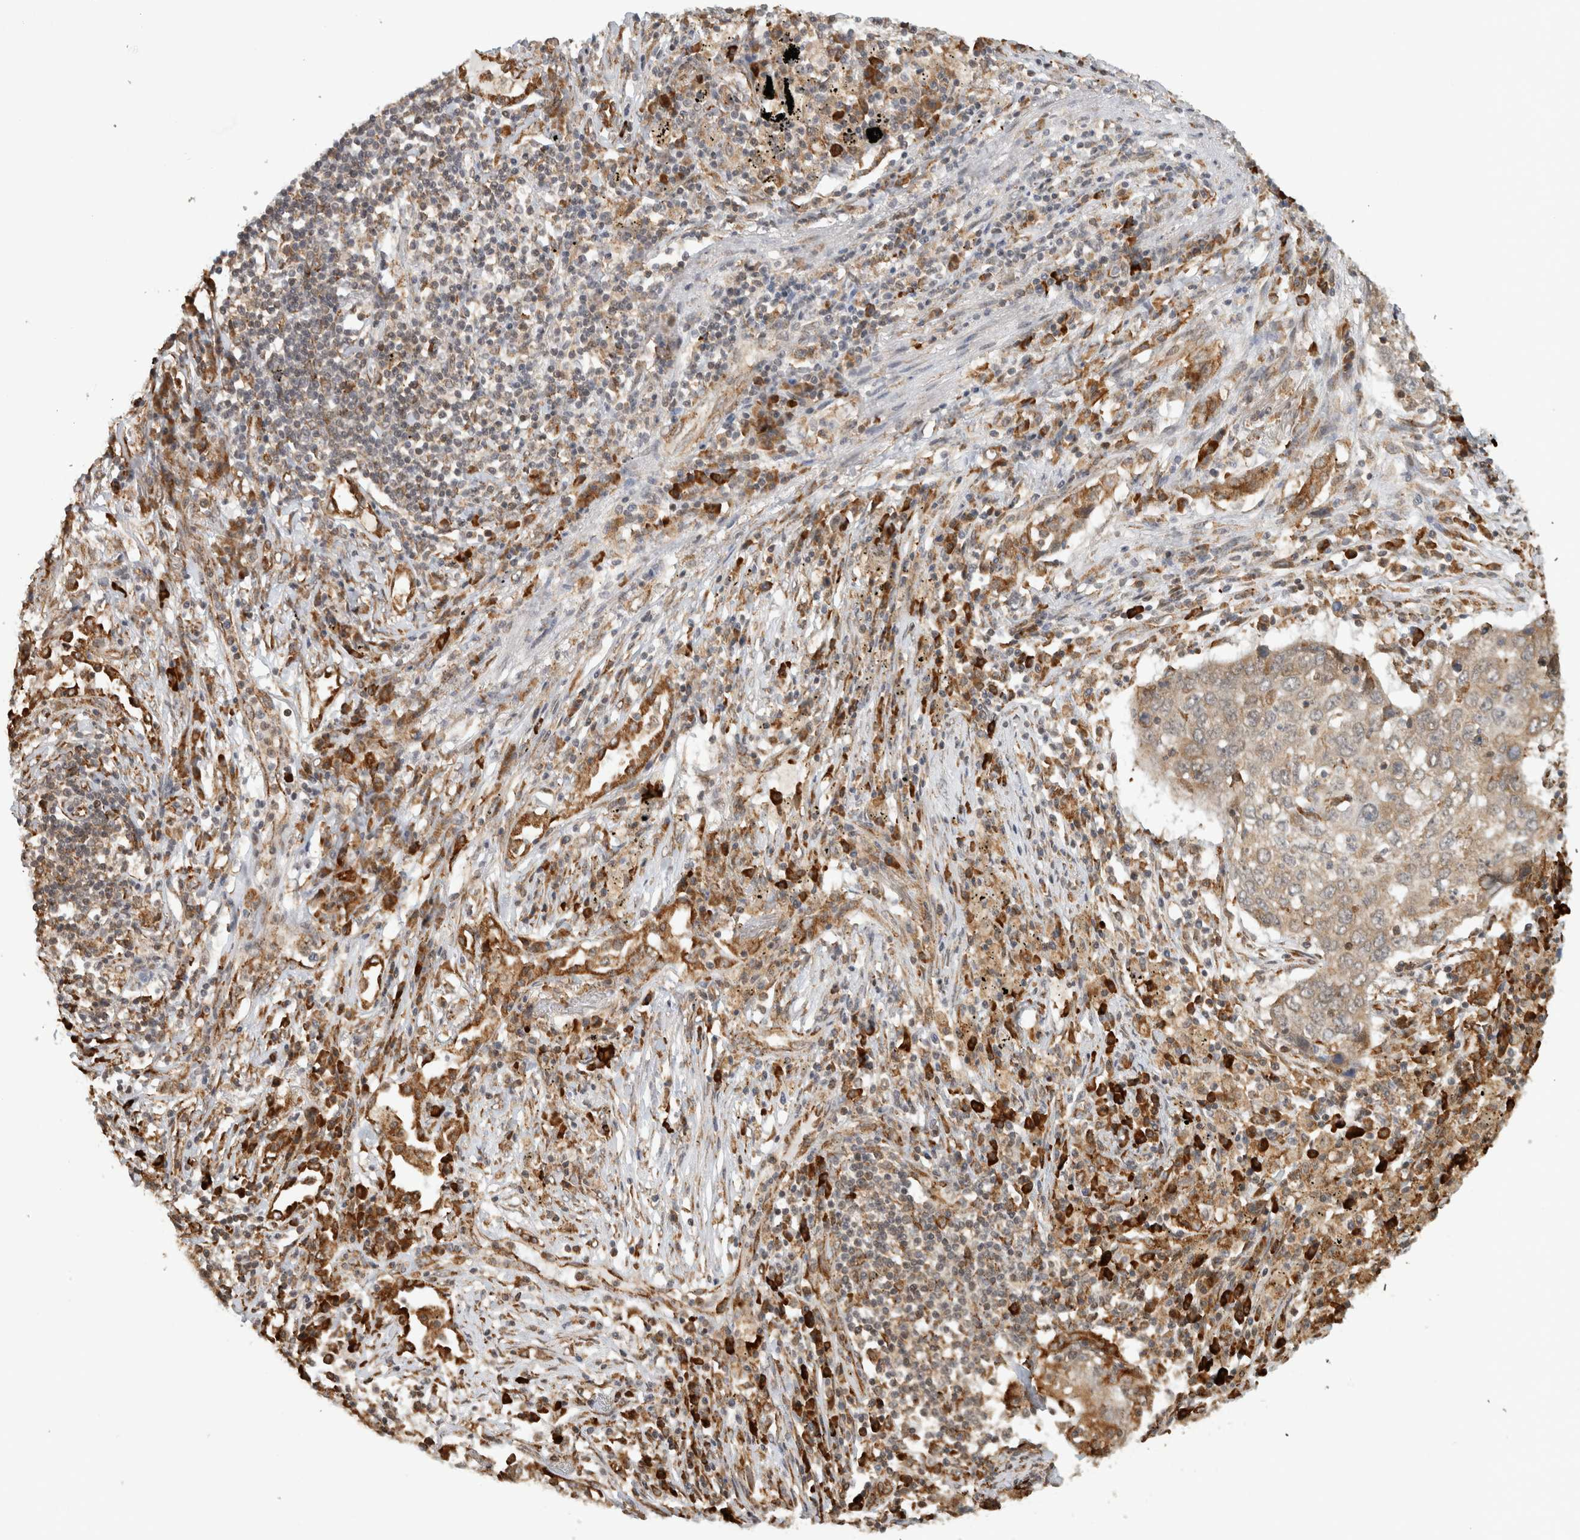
{"staining": {"intensity": "weak", "quantity": "25%-75%", "location": "cytoplasmic/membranous"}, "tissue": "lung cancer", "cell_type": "Tumor cells", "image_type": "cancer", "snomed": [{"axis": "morphology", "description": "Squamous cell carcinoma, NOS"}, {"axis": "topography", "description": "Lung"}], "caption": "Lung squamous cell carcinoma stained with a brown dye reveals weak cytoplasmic/membranous positive expression in about 25%-75% of tumor cells.", "gene": "MS4A7", "patient": {"sex": "female", "age": 63}}